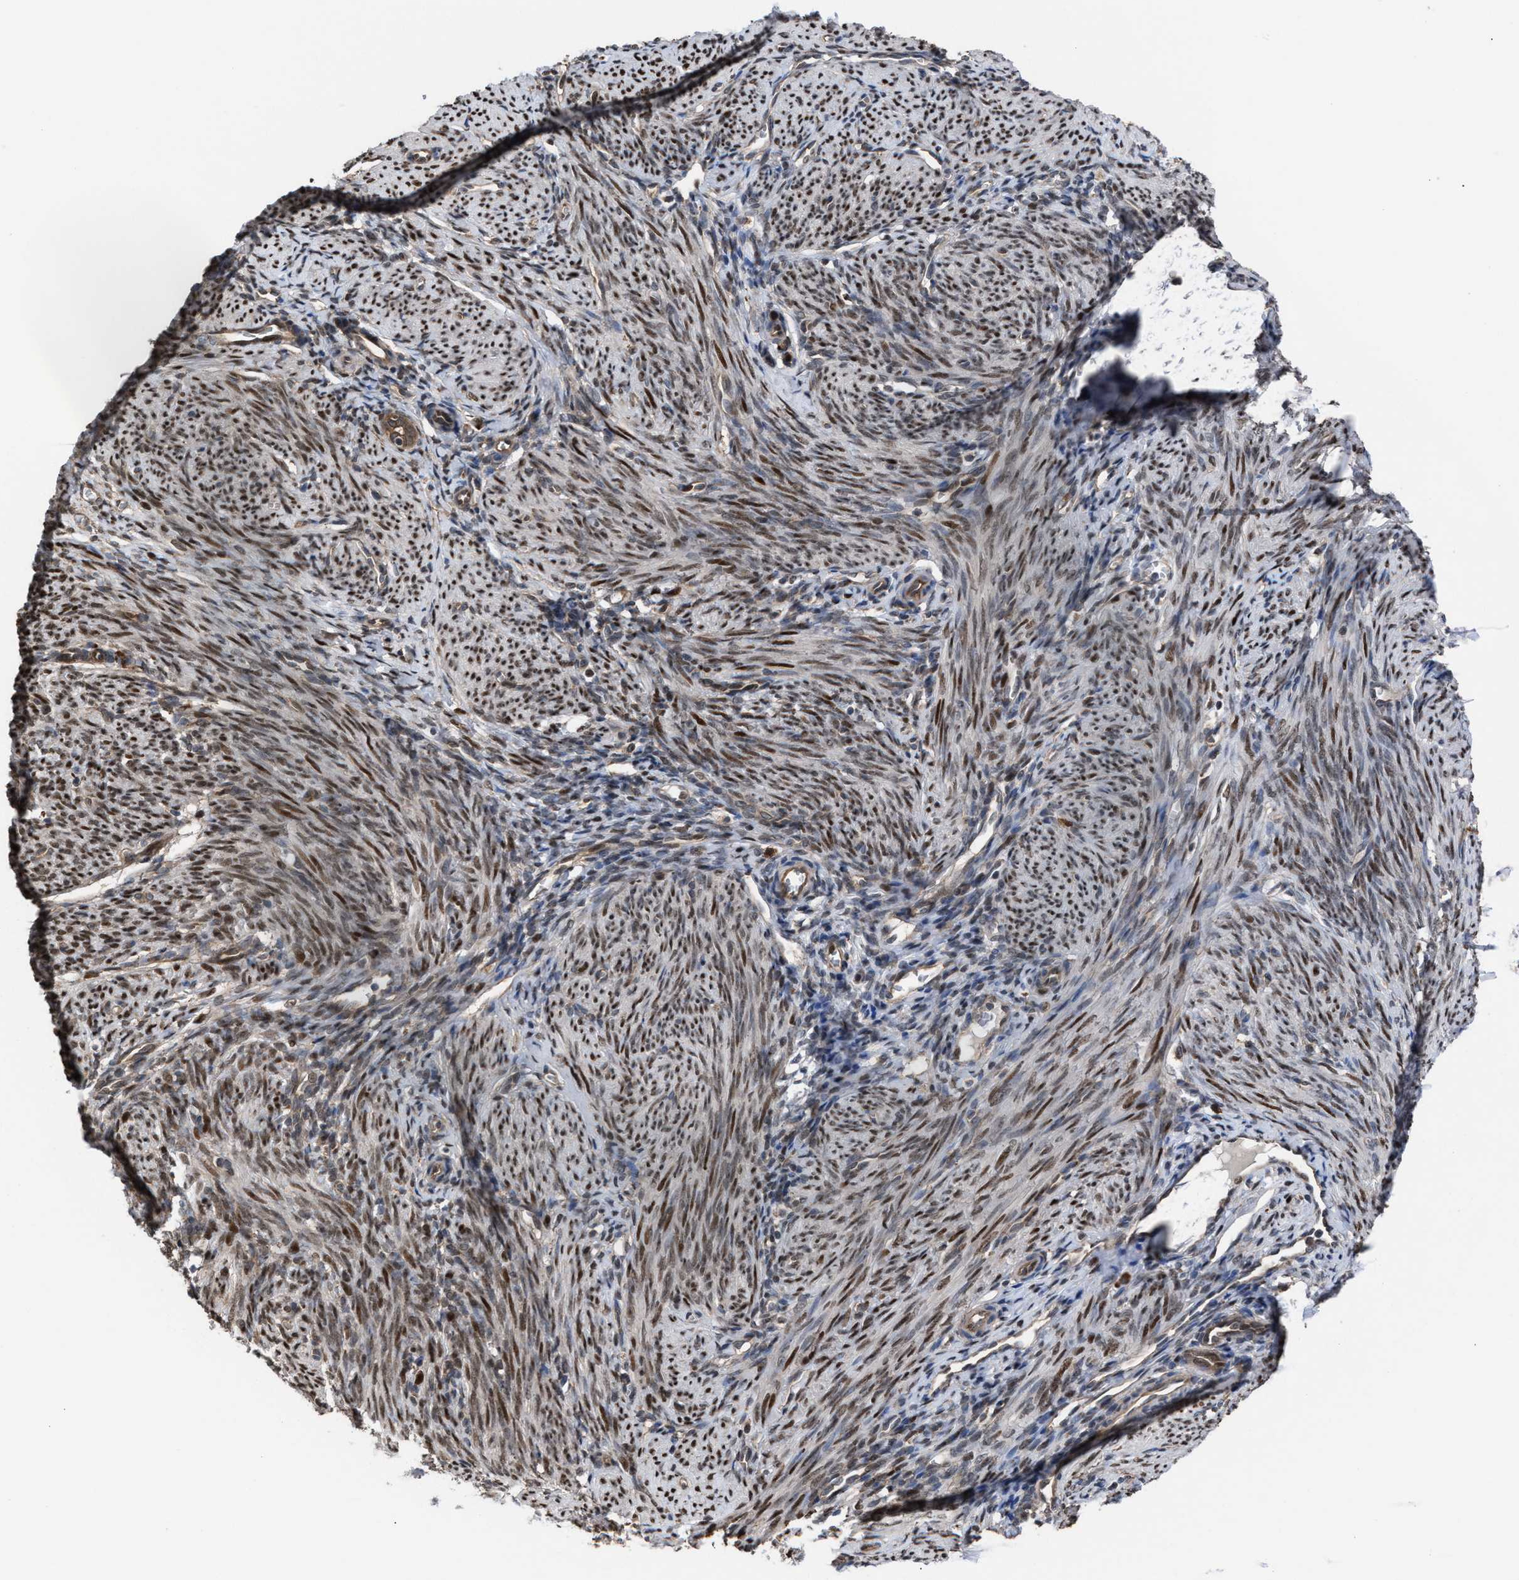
{"staining": {"intensity": "moderate", "quantity": ">75%", "location": "cytoplasmic/membranous"}, "tissue": "endometrium", "cell_type": "Glandular cells", "image_type": "normal", "snomed": [{"axis": "morphology", "description": "Normal tissue, NOS"}, {"axis": "morphology", "description": "Adenocarcinoma, NOS"}, {"axis": "topography", "description": "Endometrium"}], "caption": "Unremarkable endometrium demonstrates moderate cytoplasmic/membranous positivity in approximately >75% of glandular cells.", "gene": "TP53BP2", "patient": {"sex": "female", "age": 57}}